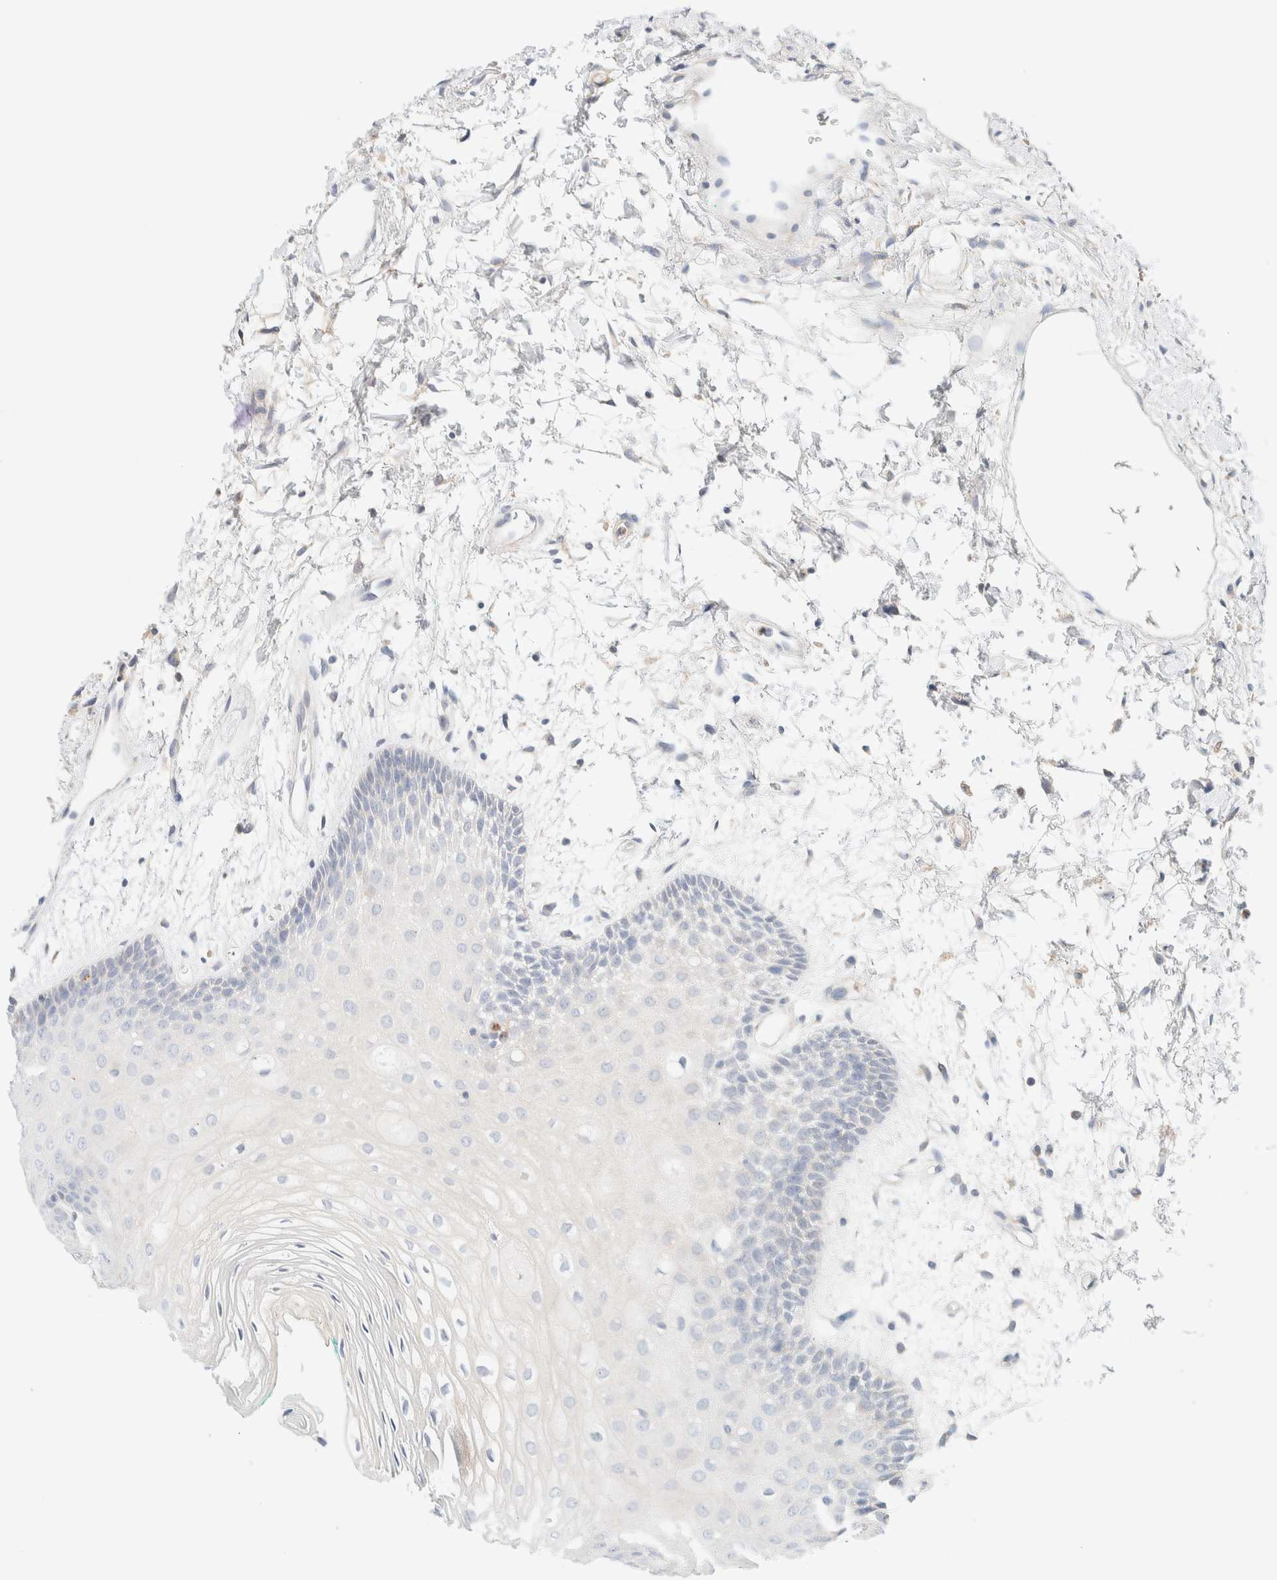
{"staining": {"intensity": "negative", "quantity": "none", "location": "none"}, "tissue": "oral mucosa", "cell_type": "Squamous epithelial cells", "image_type": "normal", "snomed": [{"axis": "morphology", "description": "Normal tissue, NOS"}, {"axis": "topography", "description": "Skeletal muscle"}, {"axis": "topography", "description": "Oral tissue"}, {"axis": "topography", "description": "Peripheral nerve tissue"}], "caption": "Immunohistochemistry histopathology image of normal oral mucosa: oral mucosa stained with DAB (3,3'-diaminobenzidine) shows no significant protein expression in squamous epithelial cells.", "gene": "SARM1", "patient": {"sex": "female", "age": 84}}